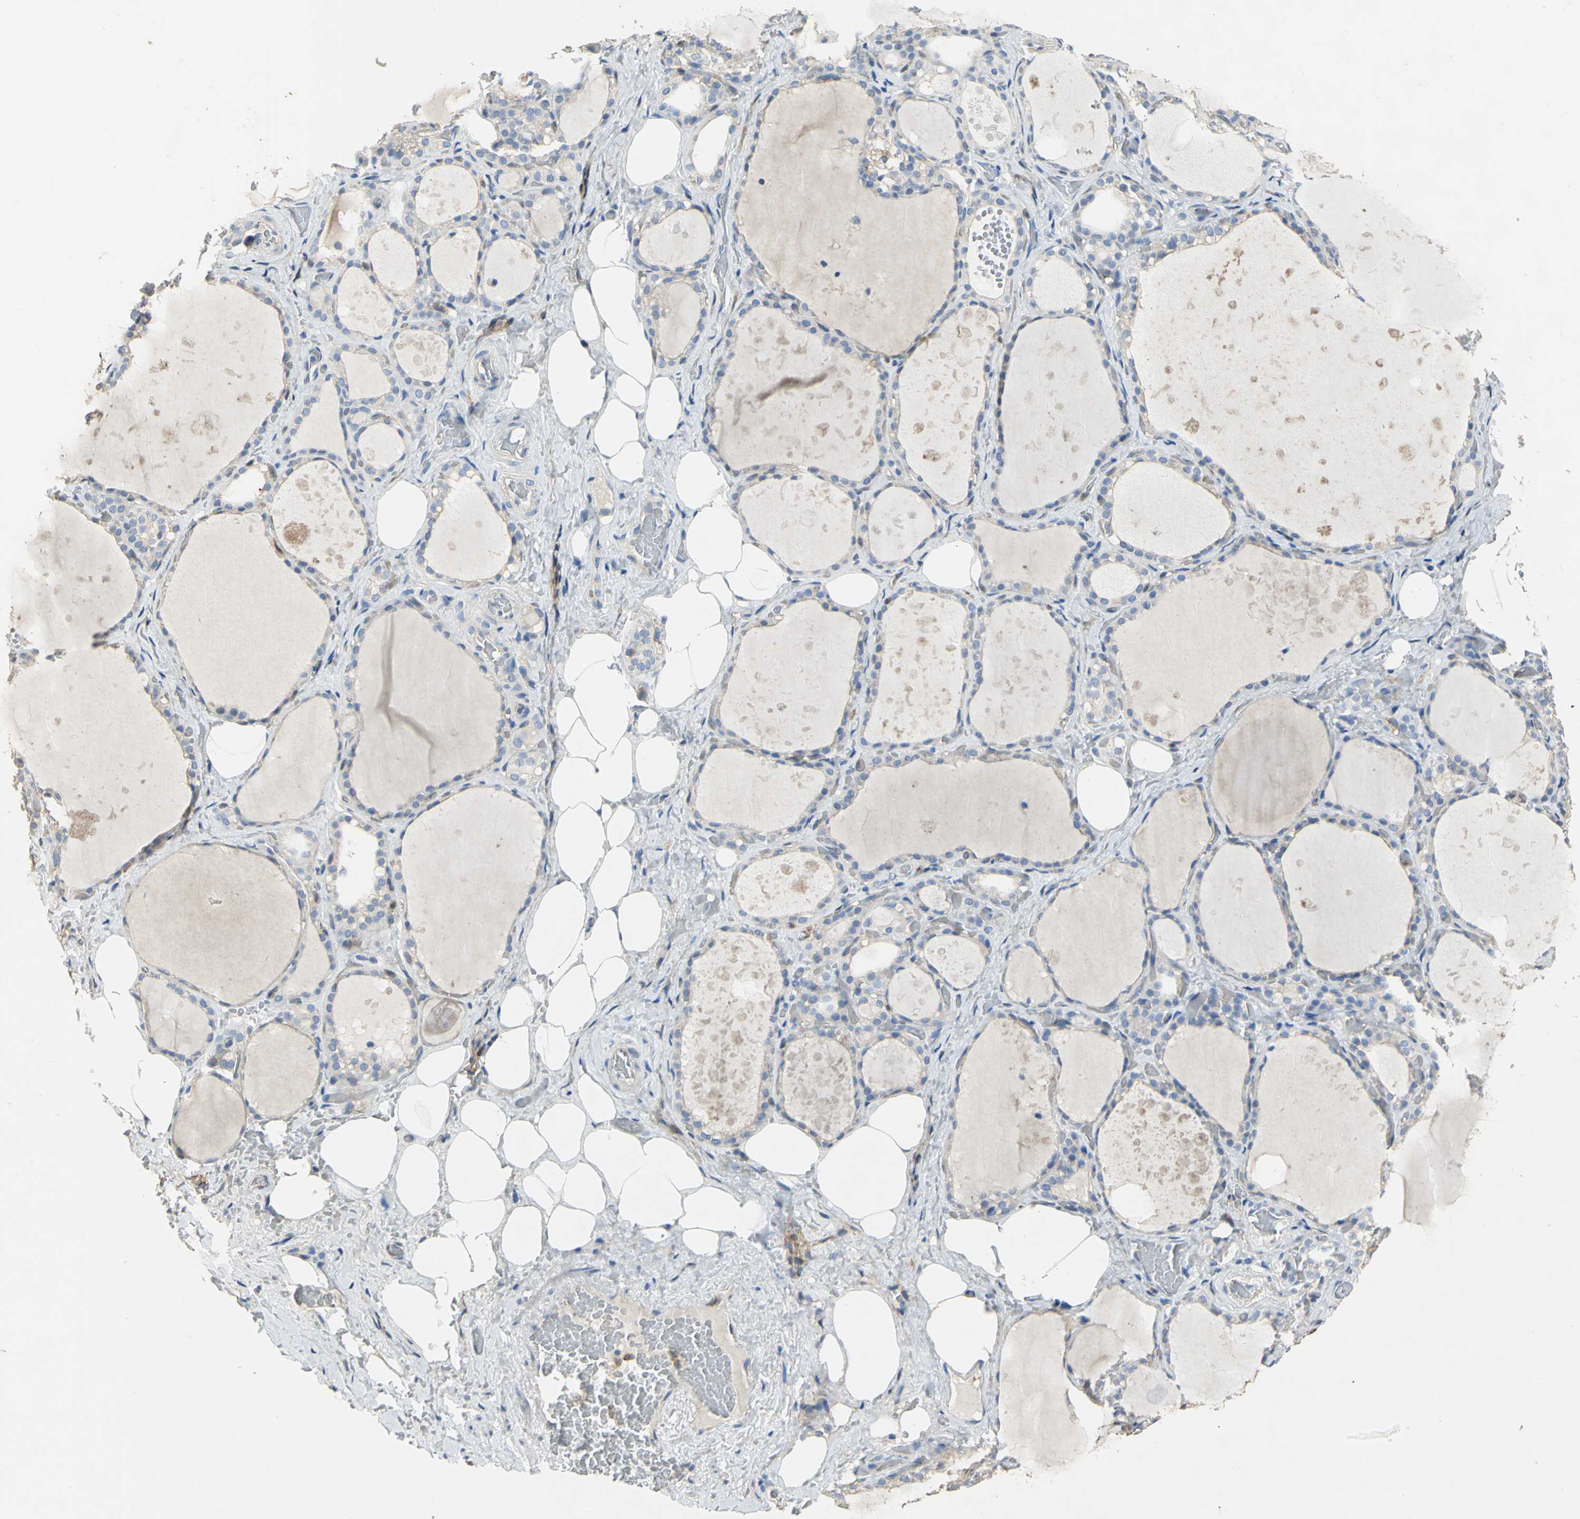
{"staining": {"intensity": "weak", "quantity": "<25%", "location": "cytoplasmic/membranous"}, "tissue": "thyroid gland", "cell_type": "Glandular cells", "image_type": "normal", "snomed": [{"axis": "morphology", "description": "Normal tissue, NOS"}, {"axis": "topography", "description": "Thyroid gland"}], "caption": "Immunohistochemistry (IHC) image of normal thyroid gland: thyroid gland stained with DAB (3,3'-diaminobenzidine) reveals no significant protein staining in glandular cells.", "gene": "DLGAP5", "patient": {"sex": "male", "age": 61}}